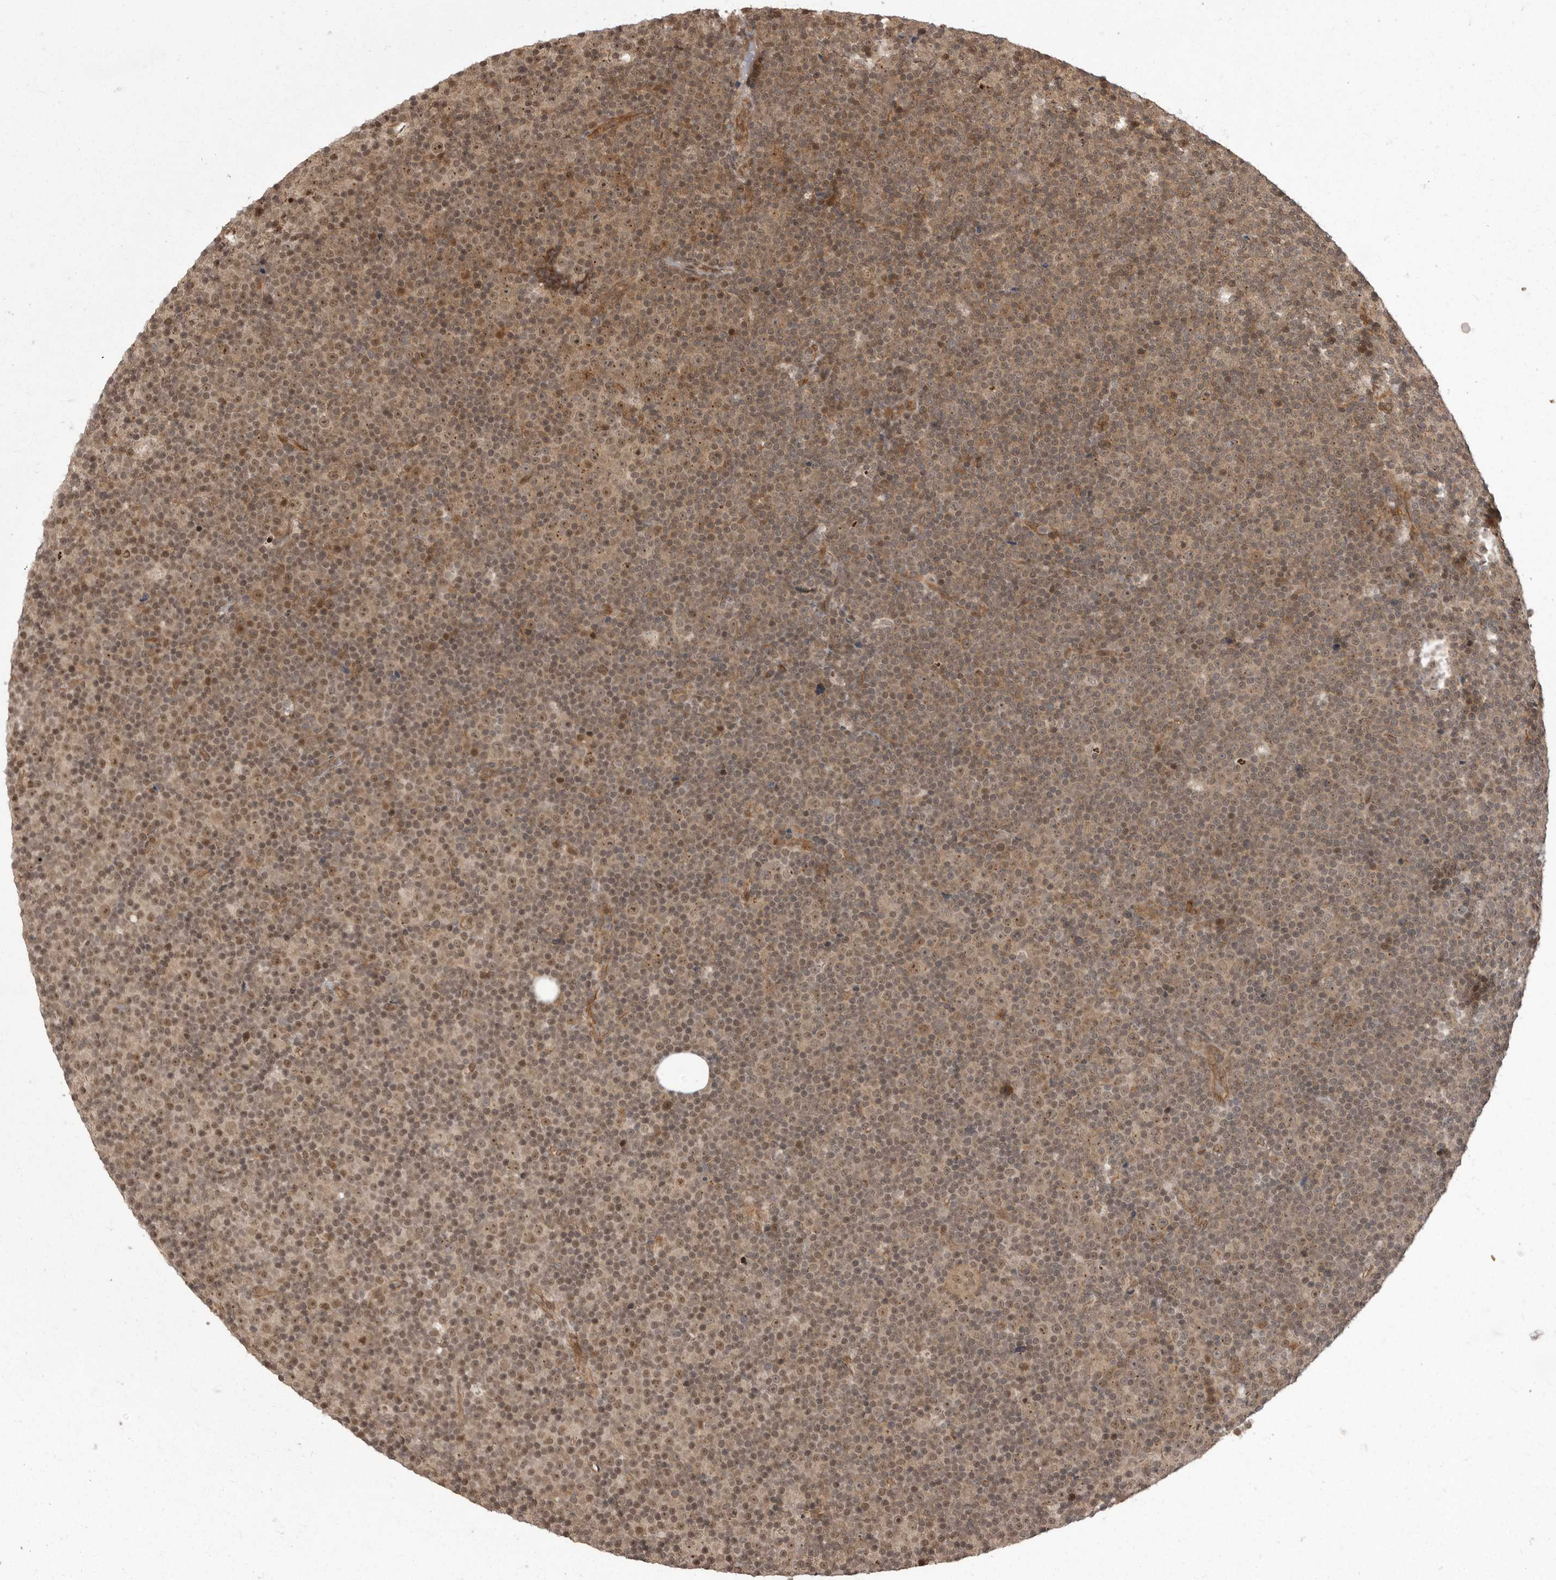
{"staining": {"intensity": "weak", "quantity": ">75%", "location": "cytoplasmic/membranous,nuclear"}, "tissue": "lymphoma", "cell_type": "Tumor cells", "image_type": "cancer", "snomed": [{"axis": "morphology", "description": "Malignant lymphoma, non-Hodgkin's type, Low grade"}, {"axis": "topography", "description": "Lymph node"}], "caption": "A photomicrograph of low-grade malignant lymphoma, non-Hodgkin's type stained for a protein displays weak cytoplasmic/membranous and nuclear brown staining in tumor cells.", "gene": "DNAJC8", "patient": {"sex": "female", "age": 67}}